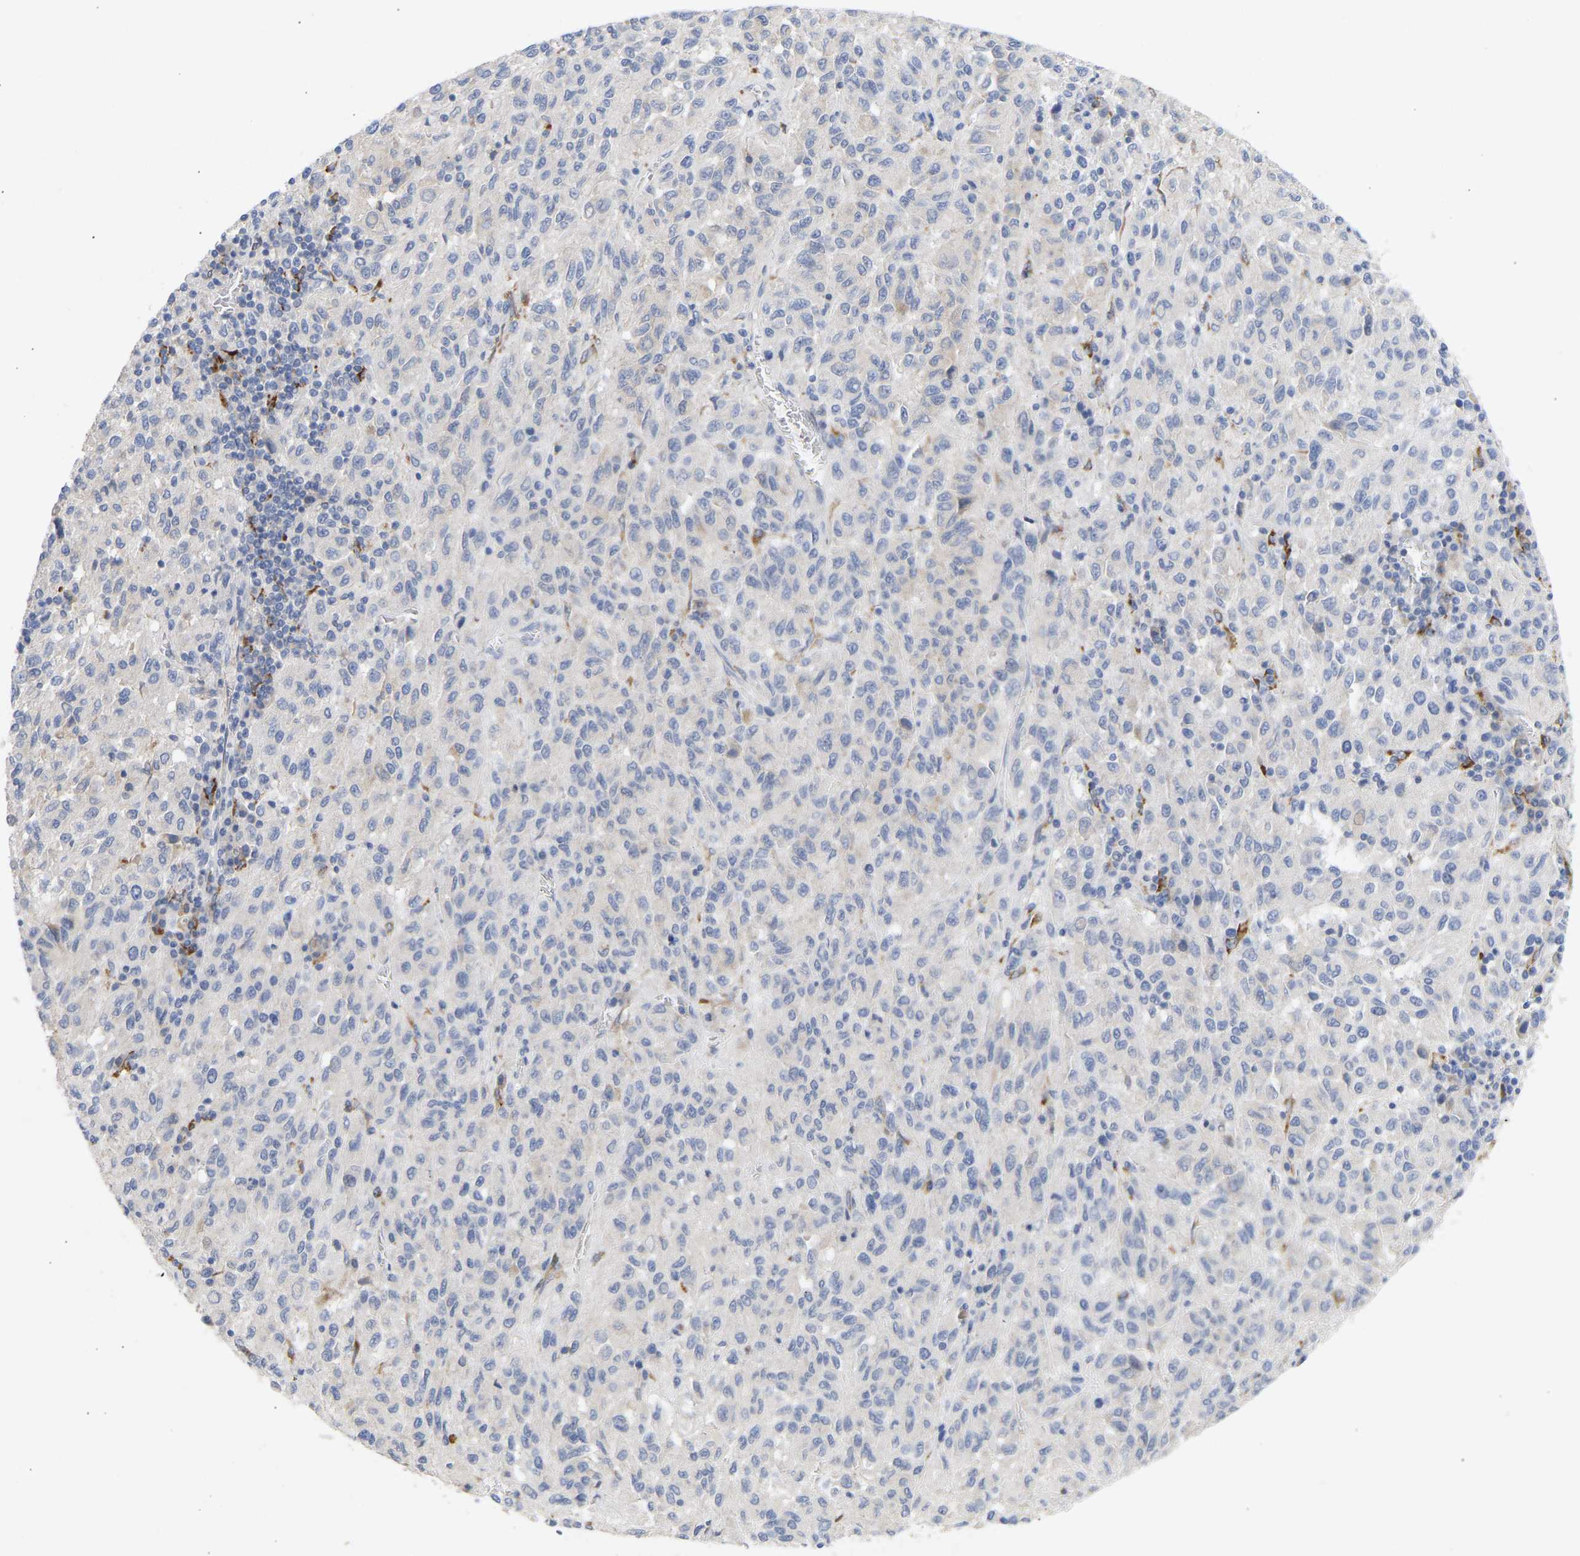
{"staining": {"intensity": "negative", "quantity": "none", "location": "none"}, "tissue": "melanoma", "cell_type": "Tumor cells", "image_type": "cancer", "snomed": [{"axis": "morphology", "description": "Malignant melanoma, Metastatic site"}, {"axis": "topography", "description": "Lung"}], "caption": "Melanoma was stained to show a protein in brown. There is no significant staining in tumor cells. Brightfield microscopy of immunohistochemistry (IHC) stained with DAB (brown) and hematoxylin (blue), captured at high magnification.", "gene": "SELENOM", "patient": {"sex": "male", "age": 64}}